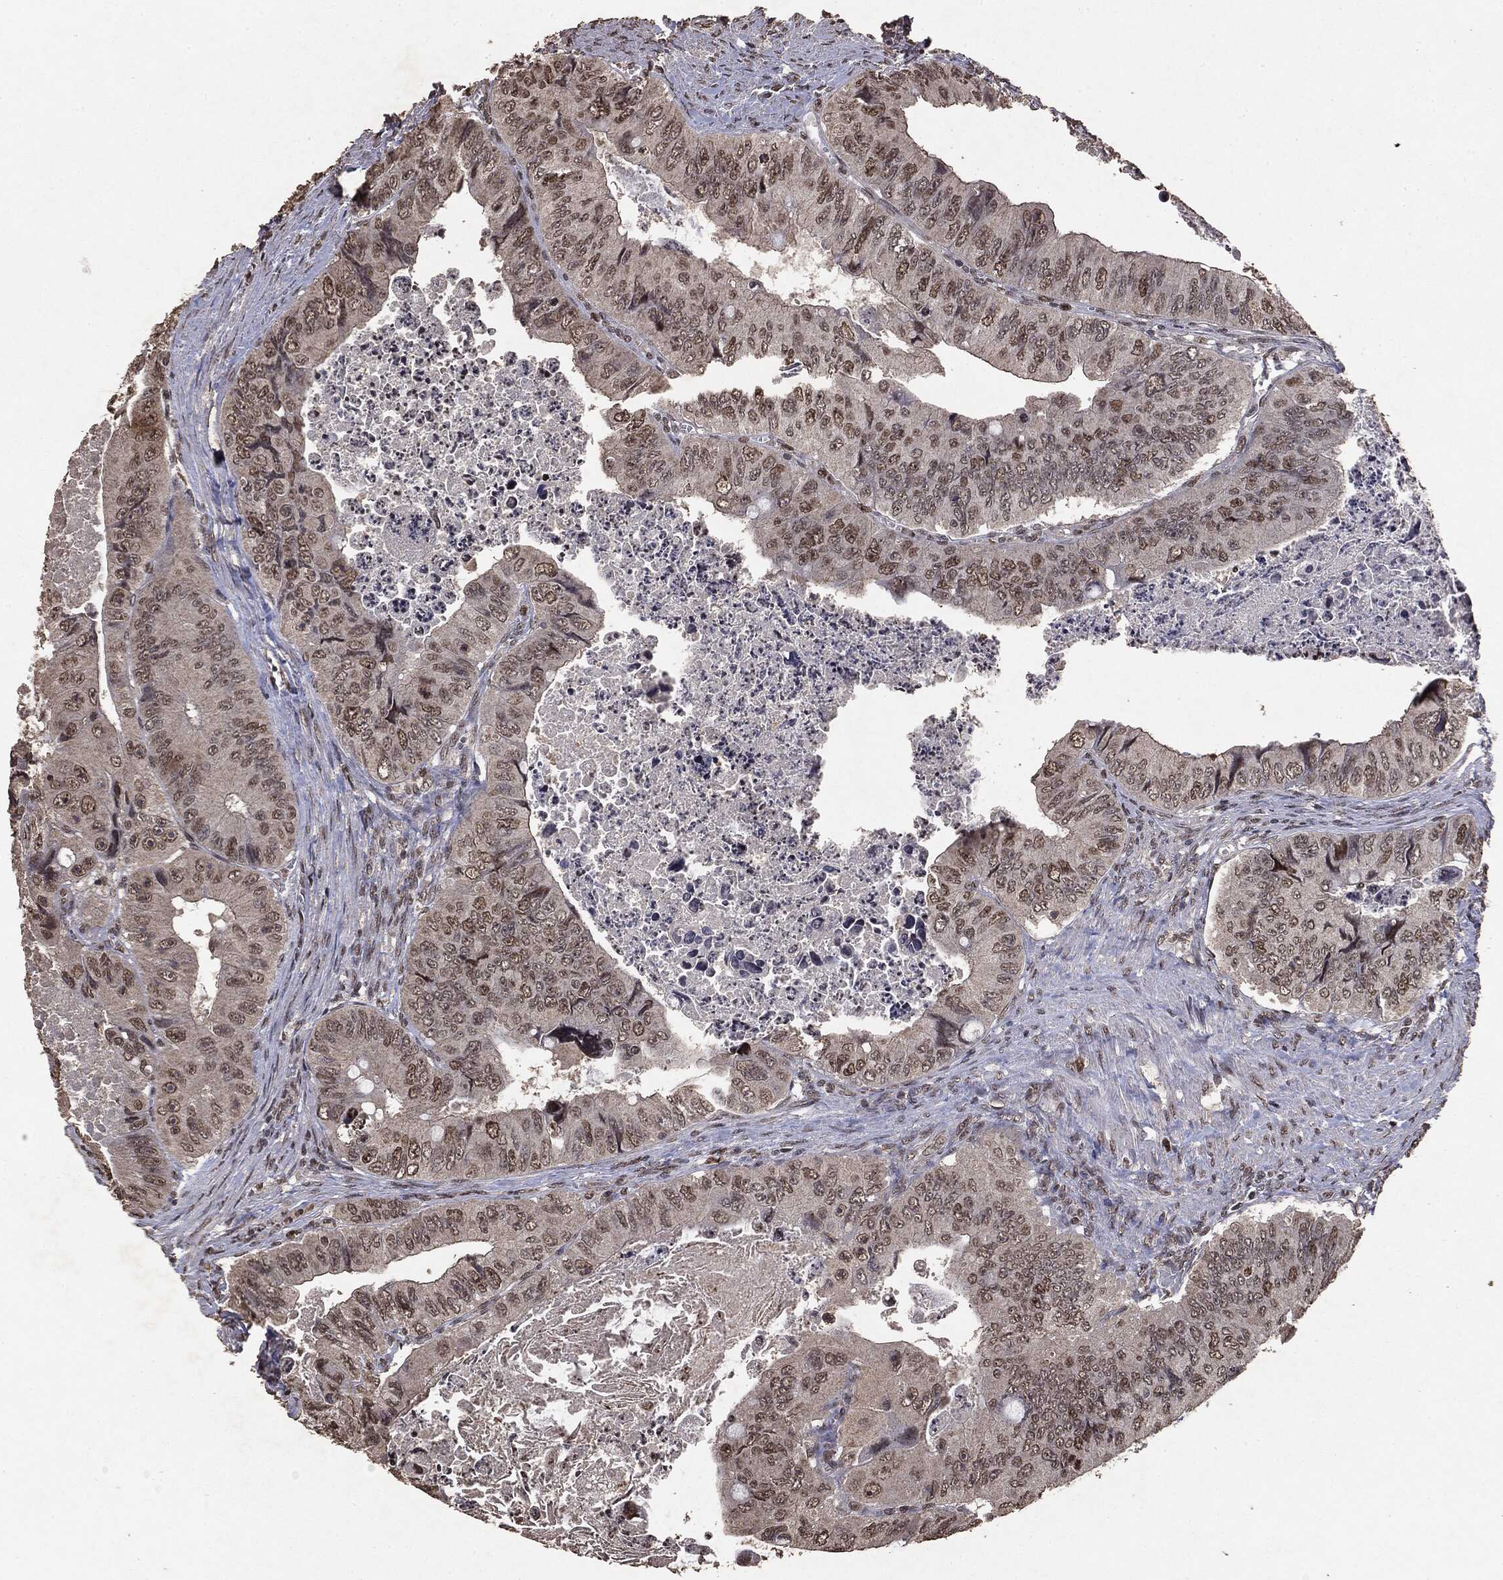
{"staining": {"intensity": "moderate", "quantity": "25%-75%", "location": "nuclear"}, "tissue": "colorectal cancer", "cell_type": "Tumor cells", "image_type": "cancer", "snomed": [{"axis": "morphology", "description": "Adenocarcinoma, NOS"}, {"axis": "topography", "description": "Colon"}], "caption": "Brown immunohistochemical staining in adenocarcinoma (colorectal) shows moderate nuclear staining in approximately 25%-75% of tumor cells. (DAB (3,3'-diaminobenzidine) = brown stain, brightfield microscopy at high magnification).", "gene": "RAD18", "patient": {"sex": "female", "age": 84}}